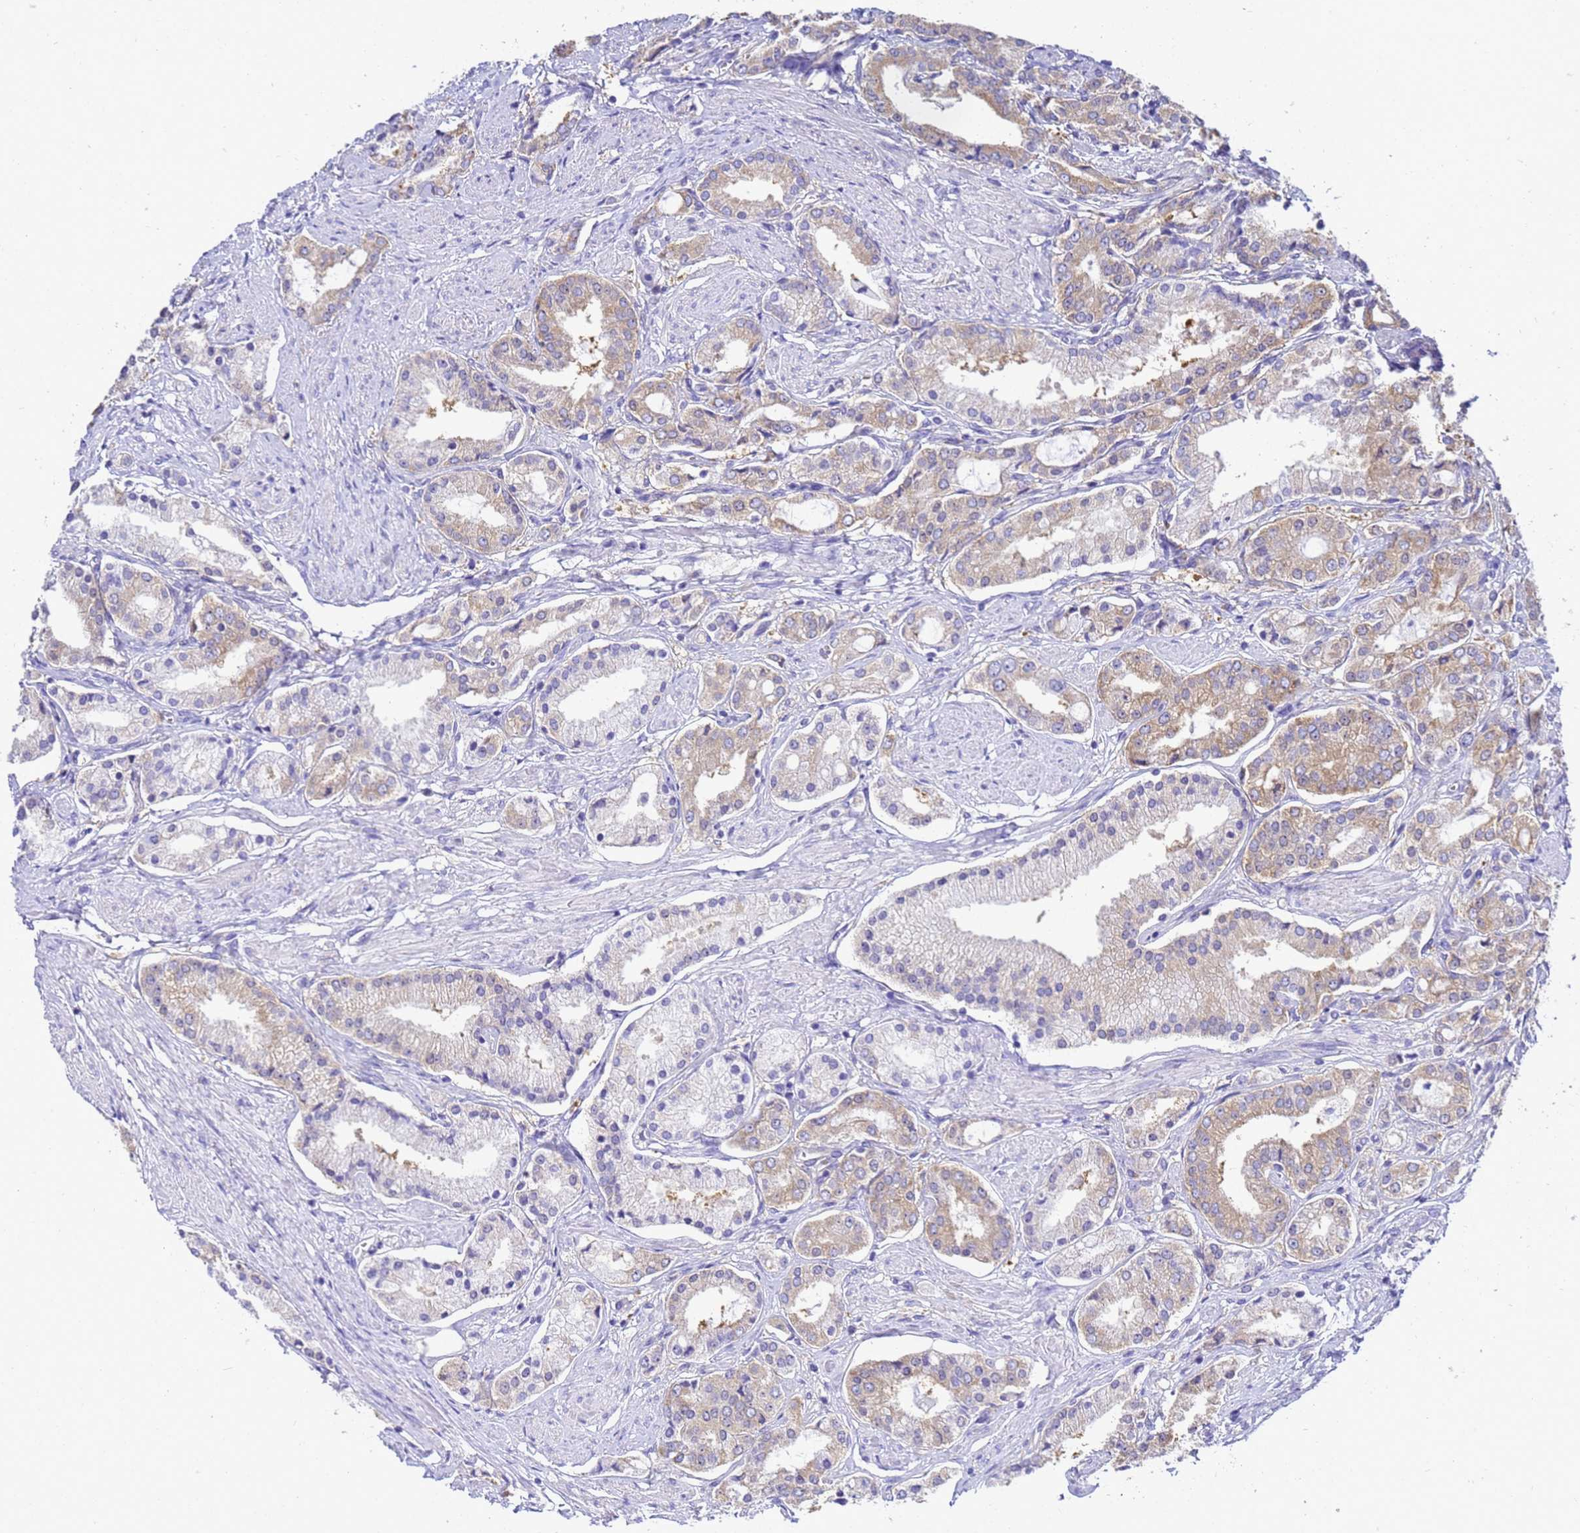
{"staining": {"intensity": "moderate", "quantity": "25%-75%", "location": "cytoplasmic/membranous"}, "tissue": "prostate cancer", "cell_type": "Tumor cells", "image_type": "cancer", "snomed": [{"axis": "morphology", "description": "Adenocarcinoma, High grade"}, {"axis": "topography", "description": "Prostate and seminal vesicle, NOS"}], "caption": "Protein staining reveals moderate cytoplasmic/membranous expression in about 25%-75% of tumor cells in prostate high-grade adenocarcinoma.", "gene": "NARS1", "patient": {"sex": "male", "age": 64}}